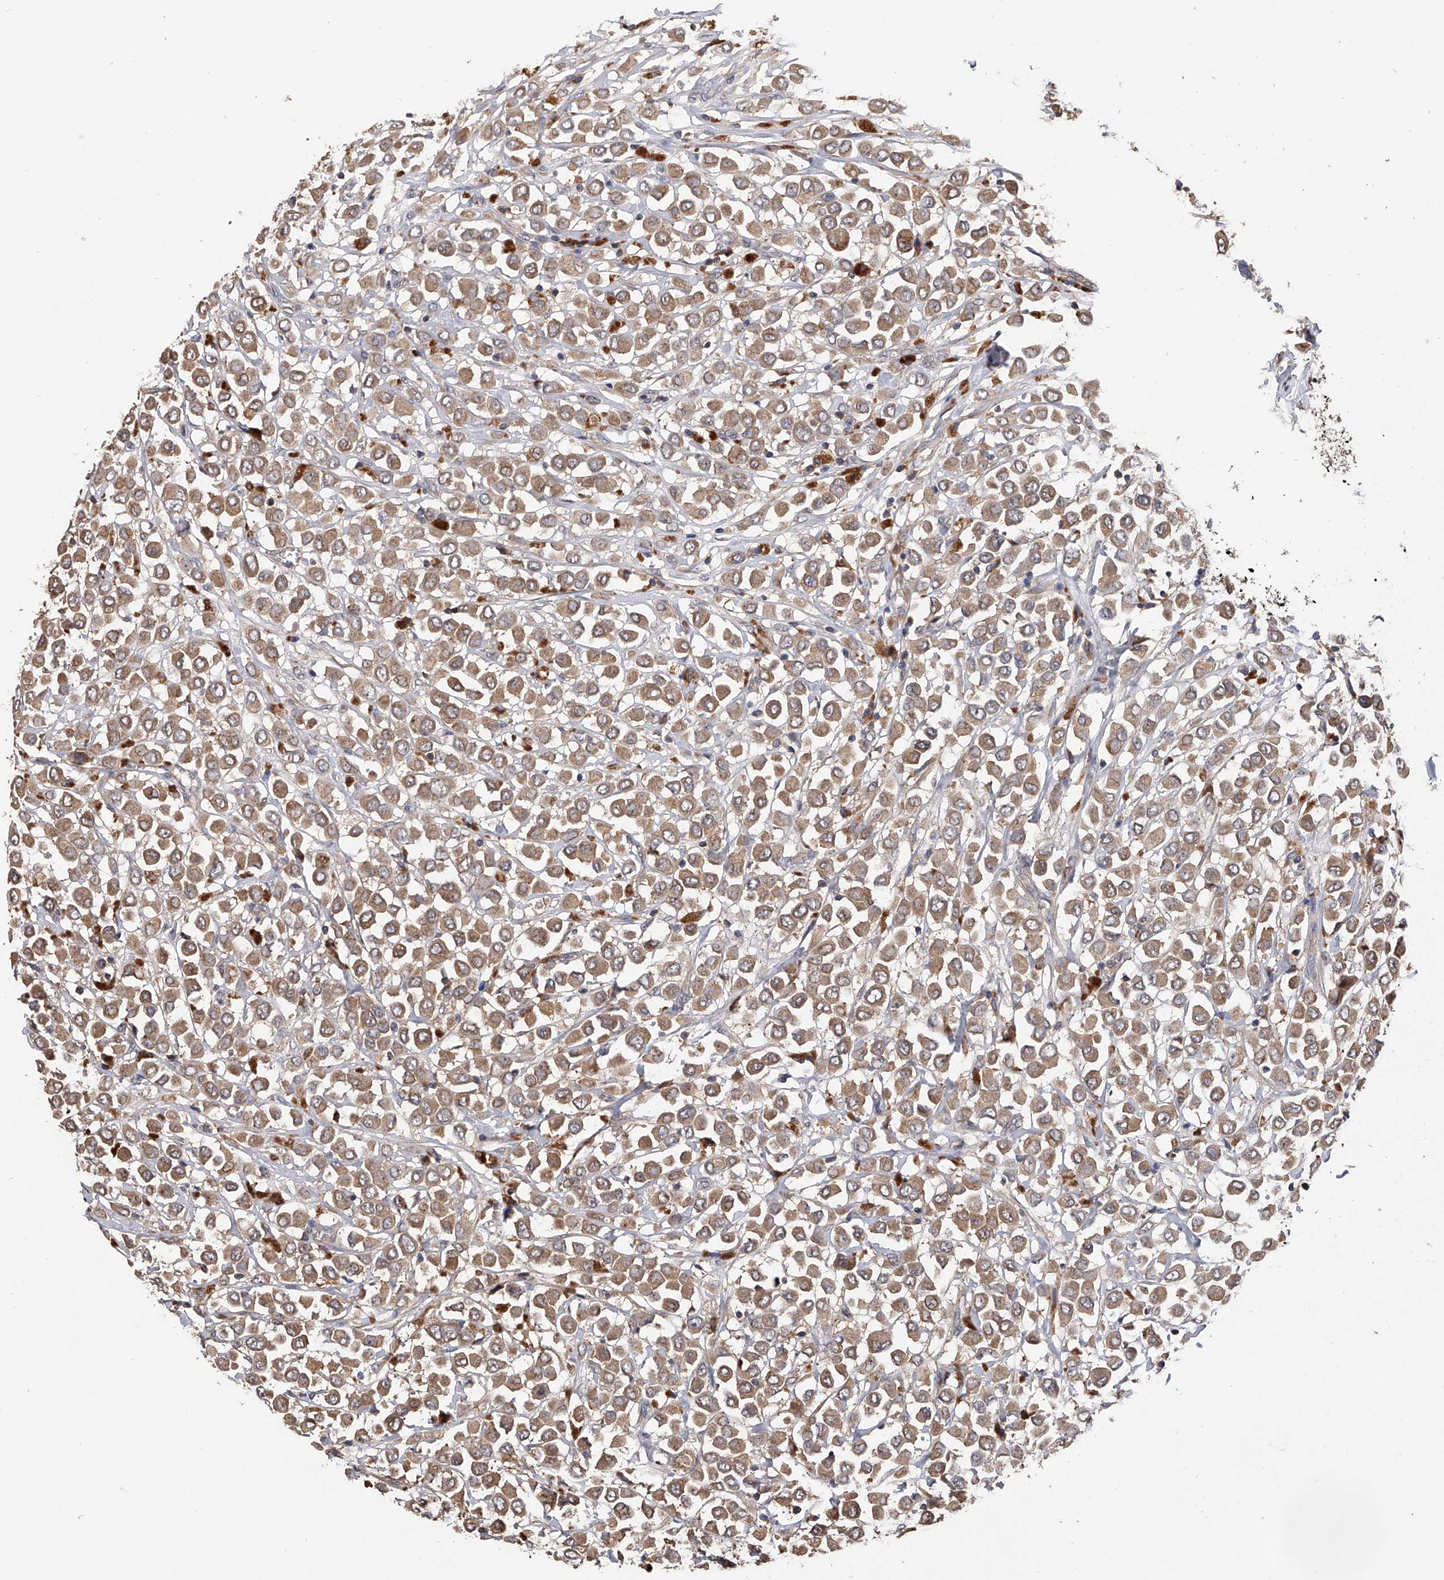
{"staining": {"intensity": "moderate", "quantity": ">75%", "location": "cytoplasmic/membranous"}, "tissue": "breast cancer", "cell_type": "Tumor cells", "image_type": "cancer", "snomed": [{"axis": "morphology", "description": "Duct carcinoma"}, {"axis": "topography", "description": "Breast"}], "caption": "Immunohistochemical staining of human breast infiltrating ductal carcinoma displays medium levels of moderate cytoplasmic/membranous expression in about >75% of tumor cells. The protein is shown in brown color, while the nuclei are stained blue.", "gene": "CFAP298", "patient": {"sex": "female", "age": 61}}